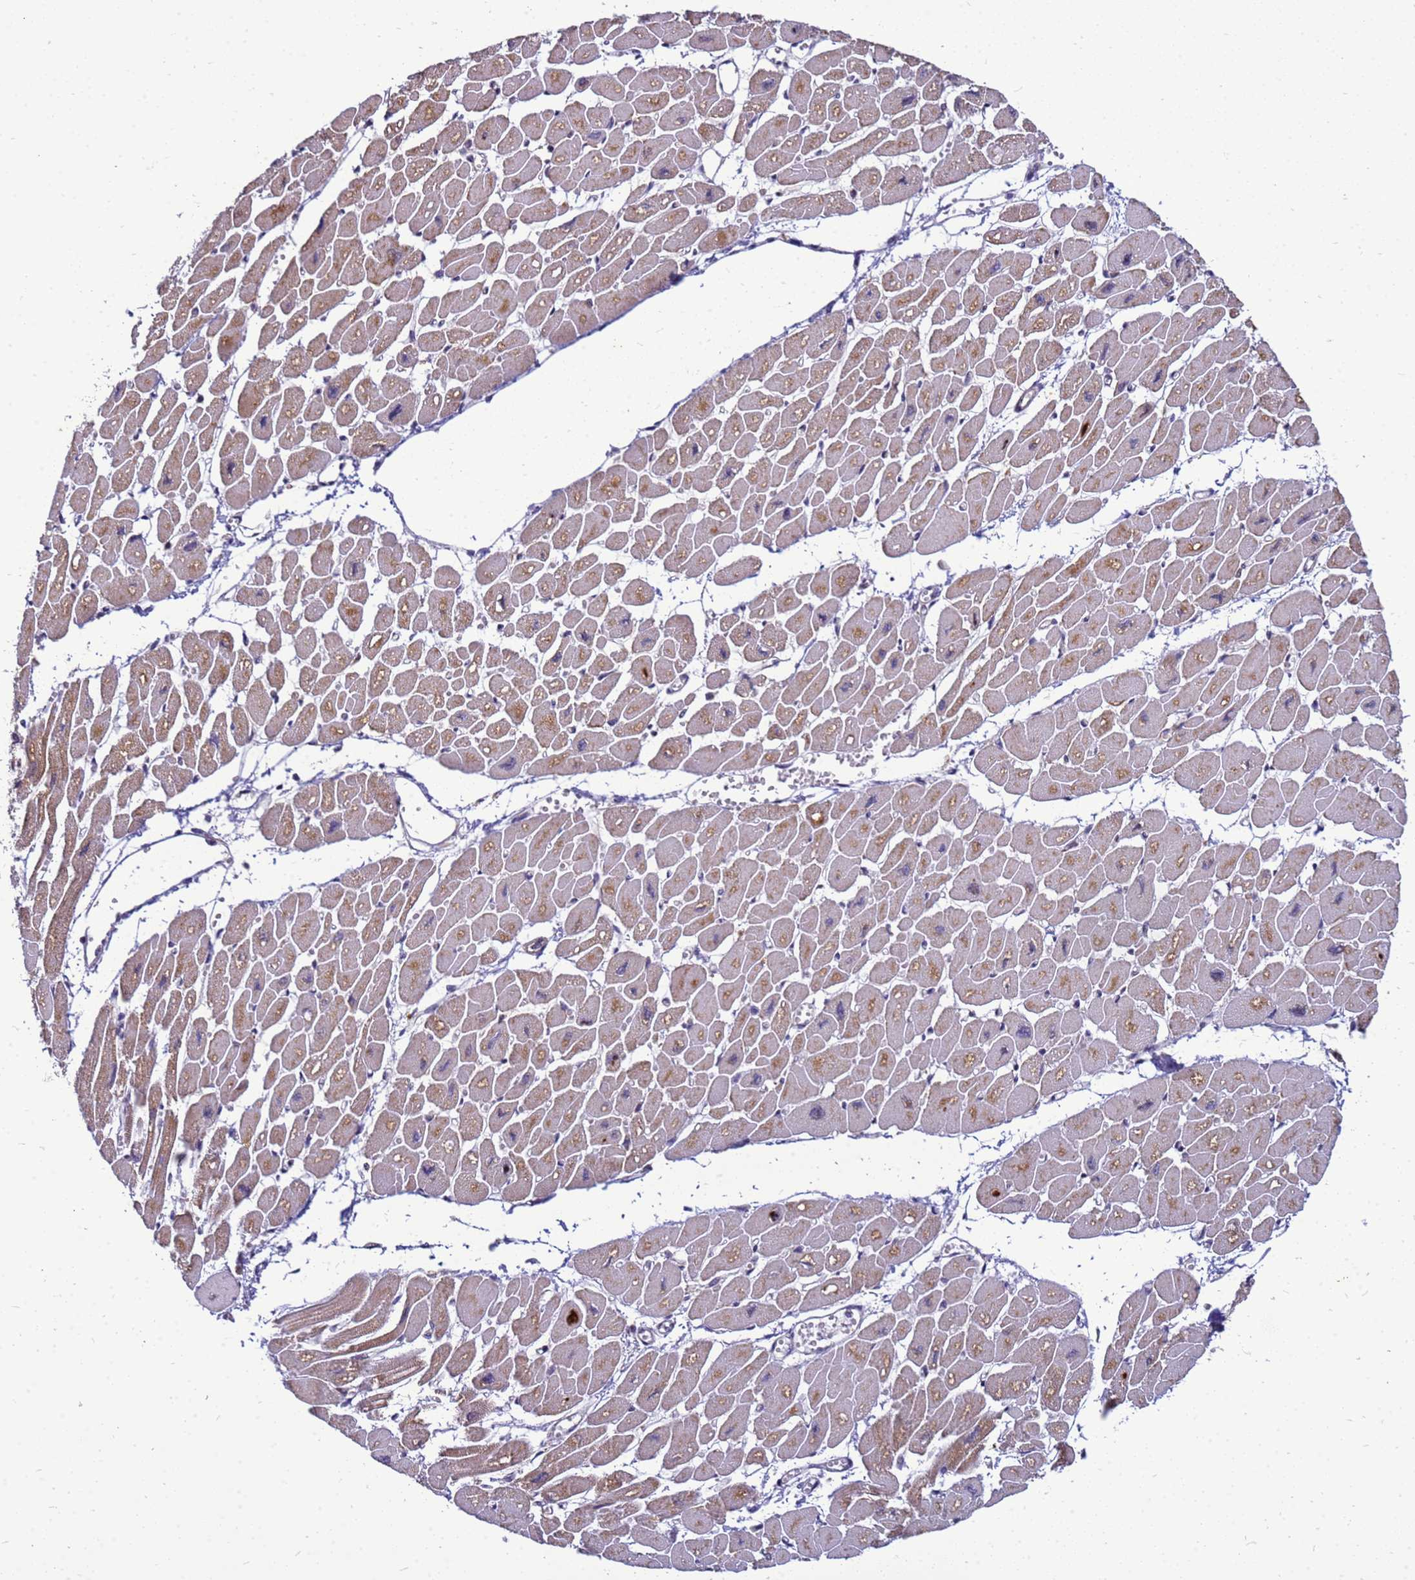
{"staining": {"intensity": "moderate", "quantity": "25%-75%", "location": "cytoplasmic/membranous"}, "tissue": "heart muscle", "cell_type": "Cardiomyocytes", "image_type": "normal", "snomed": [{"axis": "morphology", "description": "Normal tissue, NOS"}, {"axis": "topography", "description": "Heart"}], "caption": "The histopathology image reveals immunohistochemical staining of normal heart muscle. There is moderate cytoplasmic/membranous staining is present in about 25%-75% of cardiomyocytes.", "gene": "C12orf43", "patient": {"sex": "female", "age": 54}}